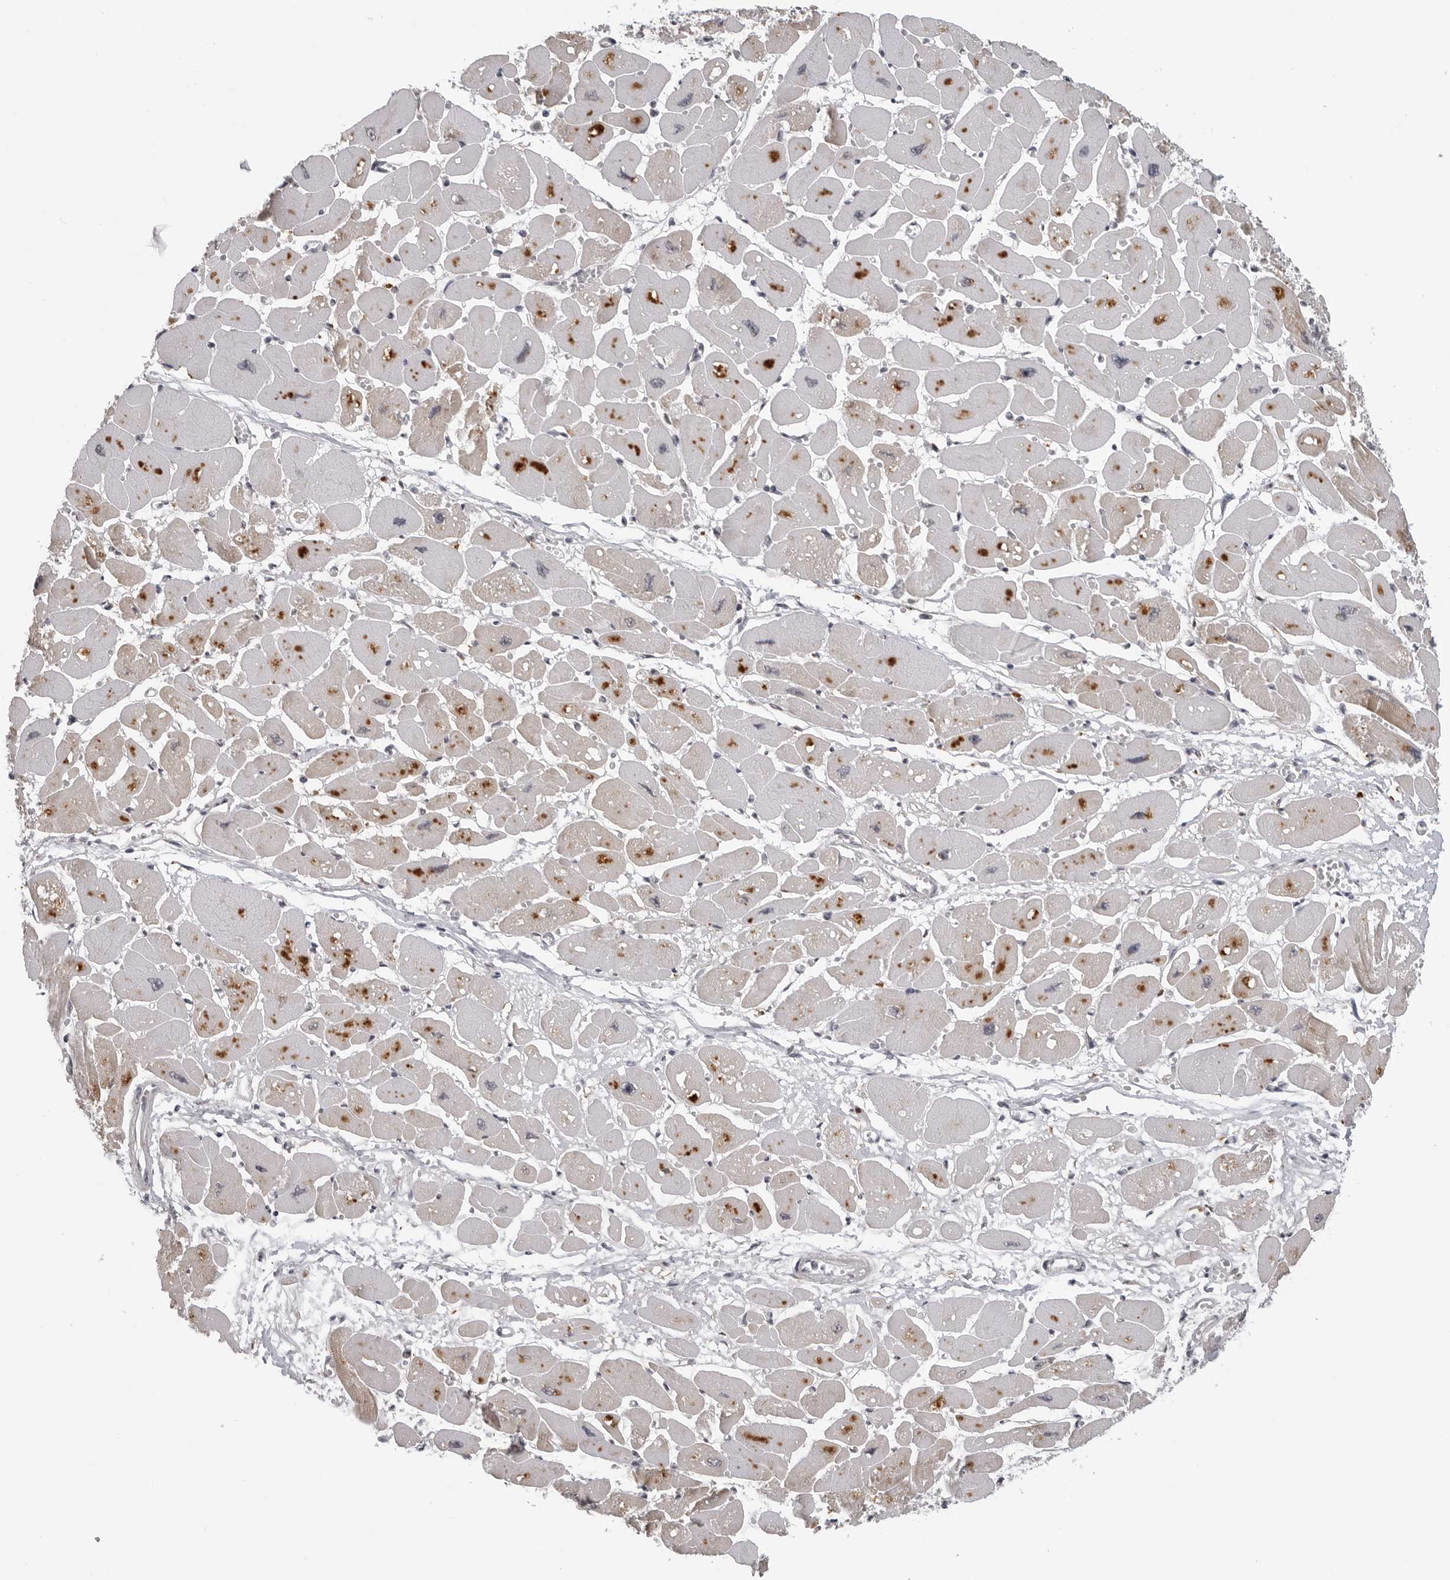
{"staining": {"intensity": "moderate", "quantity": "25%-75%", "location": "cytoplasmic/membranous"}, "tissue": "heart muscle", "cell_type": "Cardiomyocytes", "image_type": "normal", "snomed": [{"axis": "morphology", "description": "Normal tissue, NOS"}, {"axis": "topography", "description": "Heart"}], "caption": "The photomicrograph exhibits immunohistochemical staining of unremarkable heart muscle. There is moderate cytoplasmic/membranous positivity is identified in approximately 25%-75% of cardiomyocytes.", "gene": "MAF", "patient": {"sex": "female", "age": 54}}